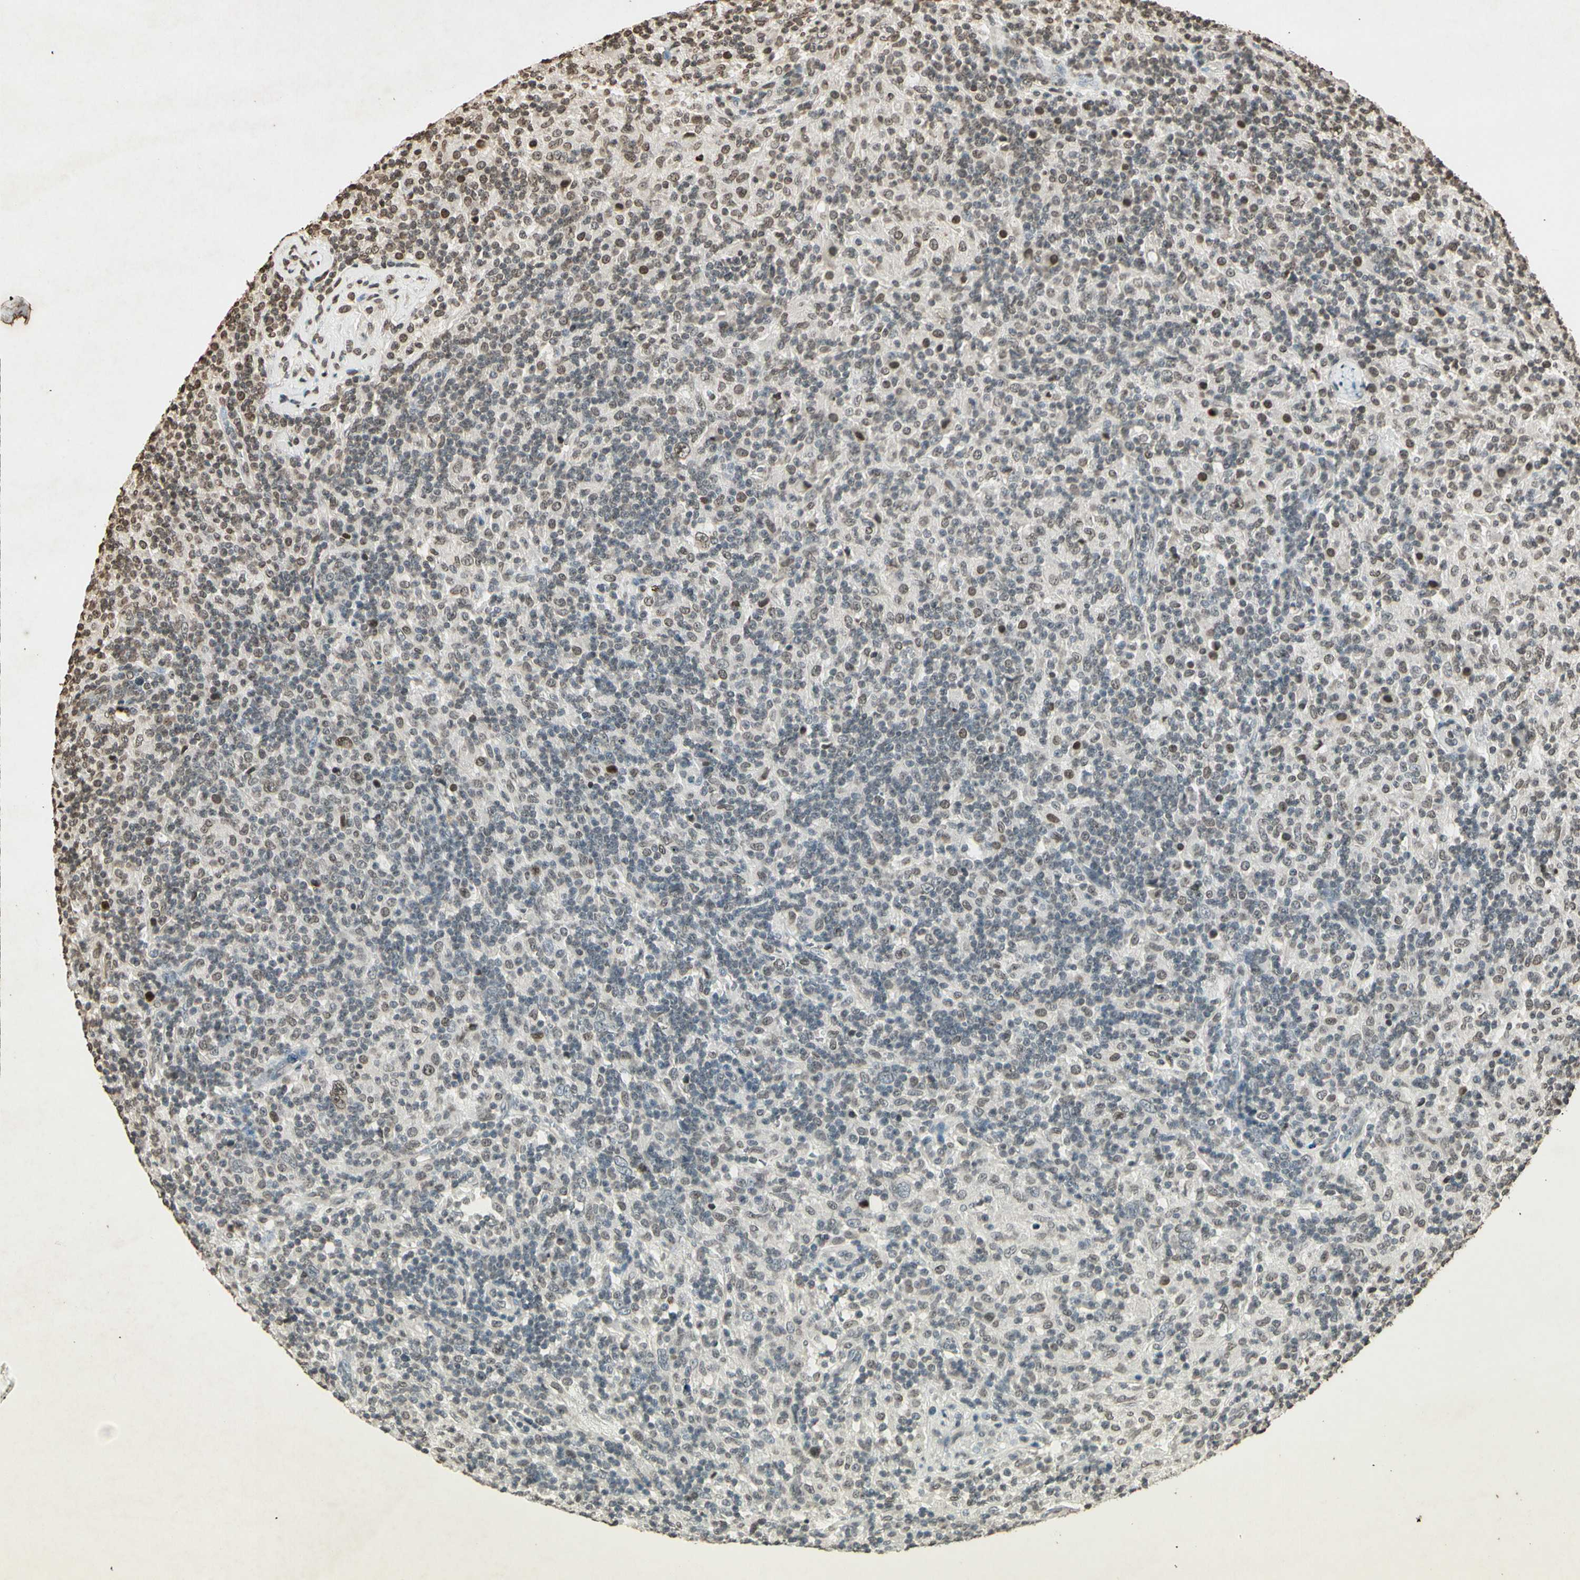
{"staining": {"intensity": "weak", "quantity": "<25%", "location": "nuclear"}, "tissue": "lymphoma", "cell_type": "Tumor cells", "image_type": "cancer", "snomed": [{"axis": "morphology", "description": "Hodgkin's disease, NOS"}, {"axis": "topography", "description": "Lymph node"}], "caption": "Photomicrograph shows no protein staining in tumor cells of Hodgkin's disease tissue.", "gene": "TOP1", "patient": {"sex": "male", "age": 70}}